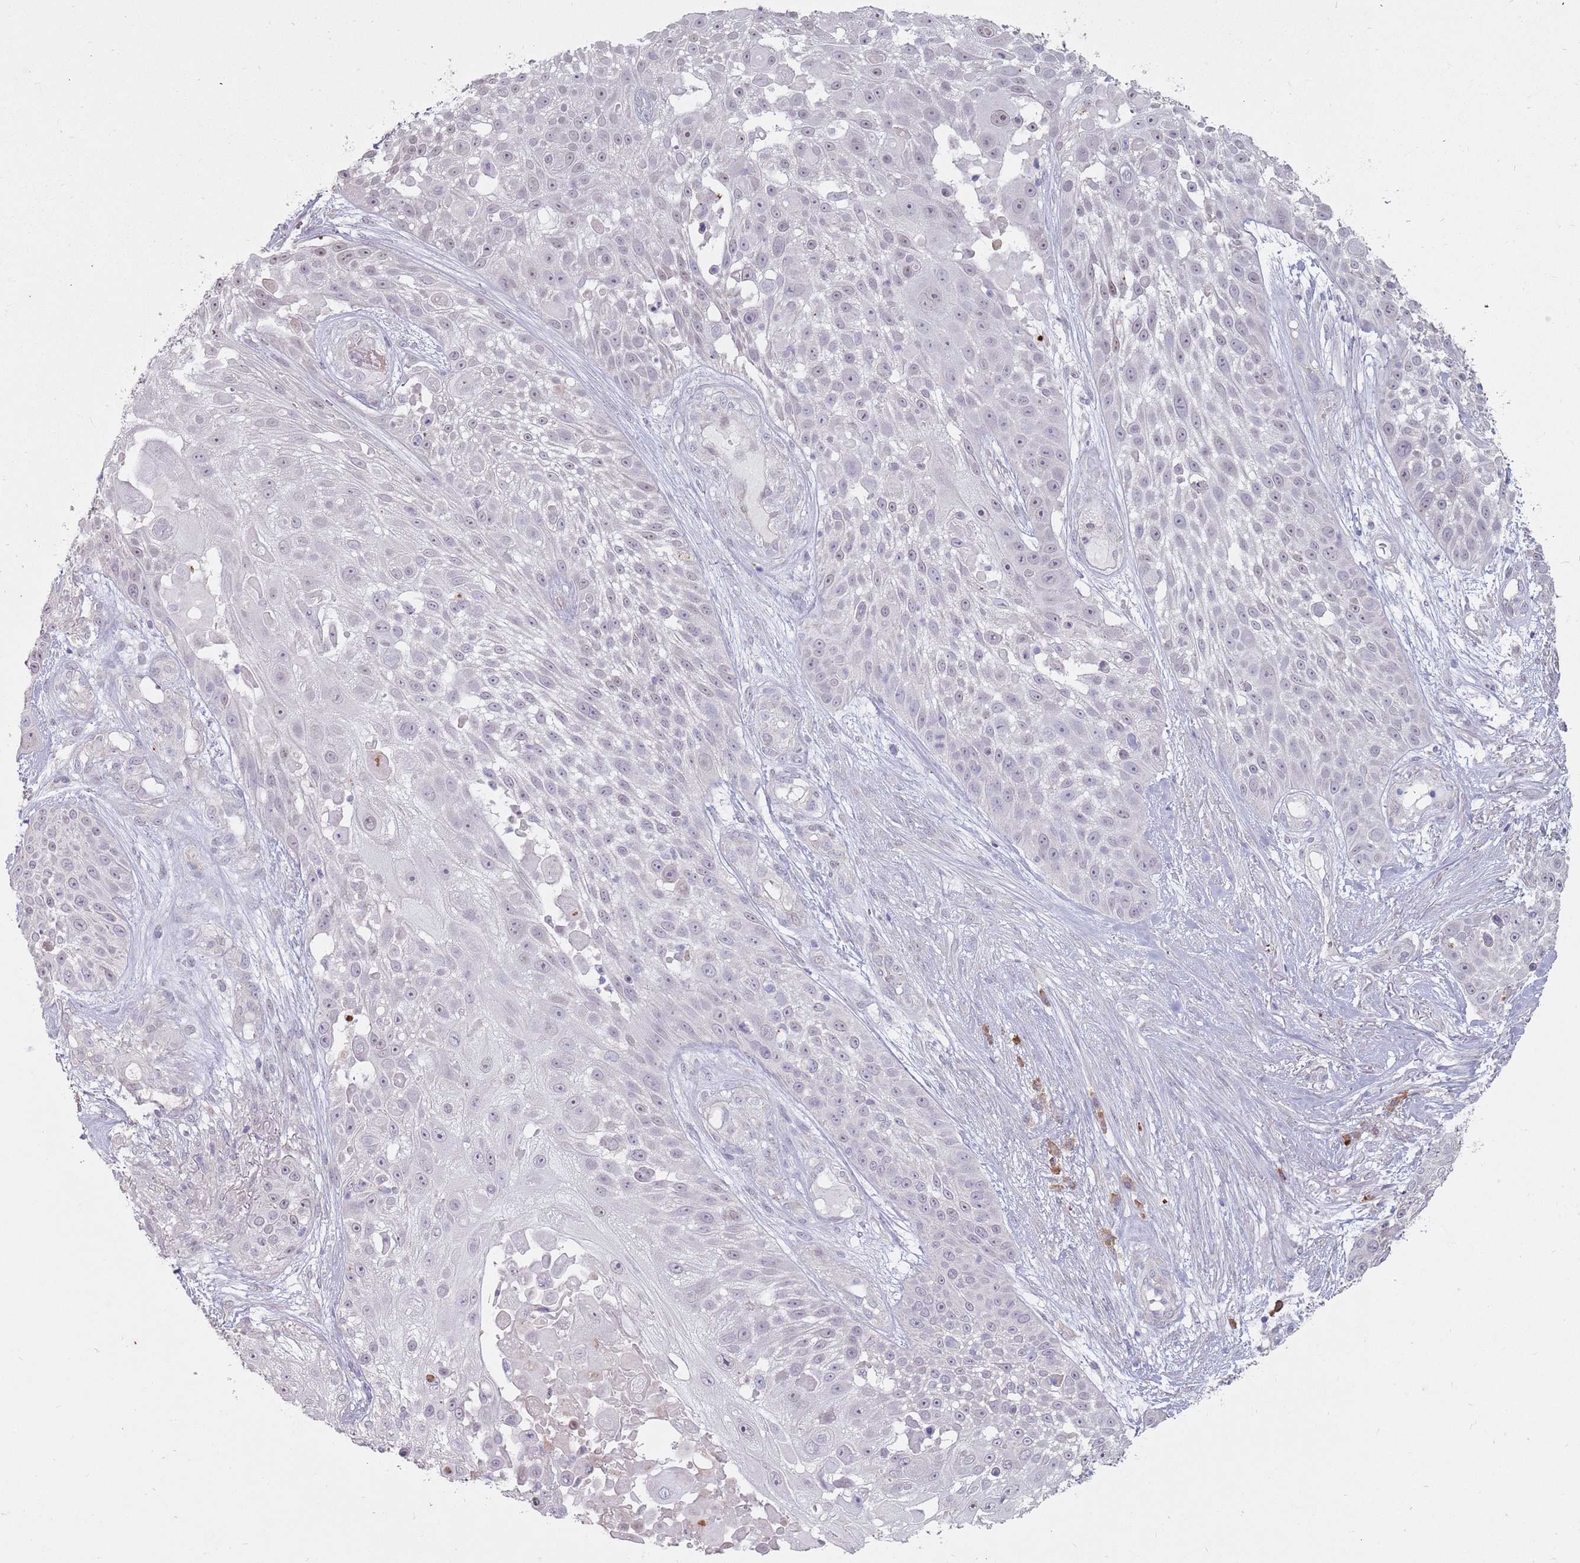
{"staining": {"intensity": "negative", "quantity": "none", "location": "none"}, "tissue": "skin cancer", "cell_type": "Tumor cells", "image_type": "cancer", "snomed": [{"axis": "morphology", "description": "Squamous cell carcinoma, NOS"}, {"axis": "topography", "description": "Skin"}], "caption": "There is no significant expression in tumor cells of skin cancer.", "gene": "DXO", "patient": {"sex": "female", "age": 86}}